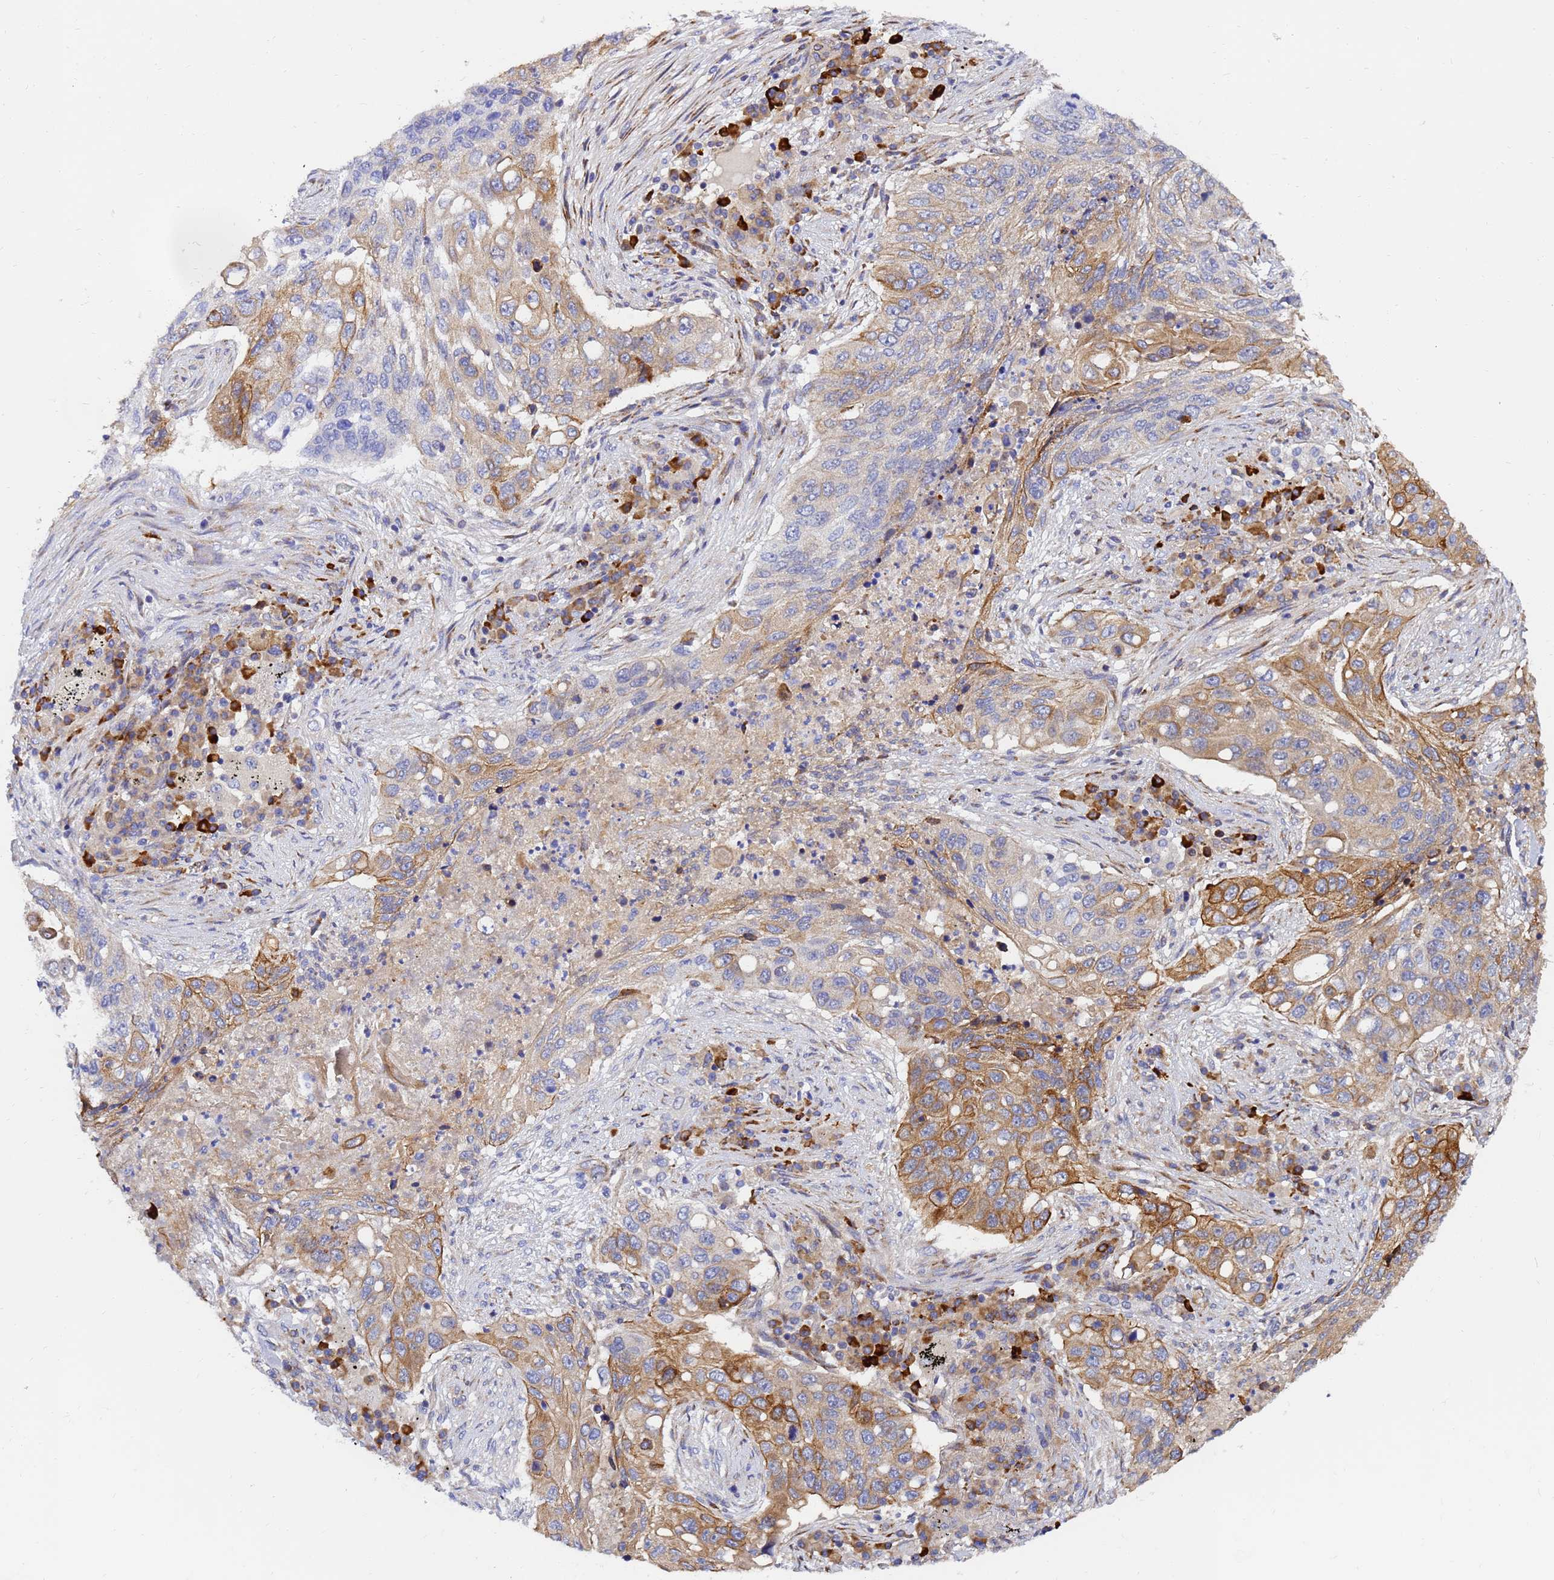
{"staining": {"intensity": "moderate", "quantity": "25%-75%", "location": "cytoplasmic/membranous"}, "tissue": "lung cancer", "cell_type": "Tumor cells", "image_type": "cancer", "snomed": [{"axis": "morphology", "description": "Squamous cell carcinoma, NOS"}, {"axis": "topography", "description": "Lung"}], "caption": "DAB (3,3'-diaminobenzidine) immunohistochemical staining of human lung cancer exhibits moderate cytoplasmic/membranous protein expression in approximately 25%-75% of tumor cells.", "gene": "POM121", "patient": {"sex": "female", "age": 63}}